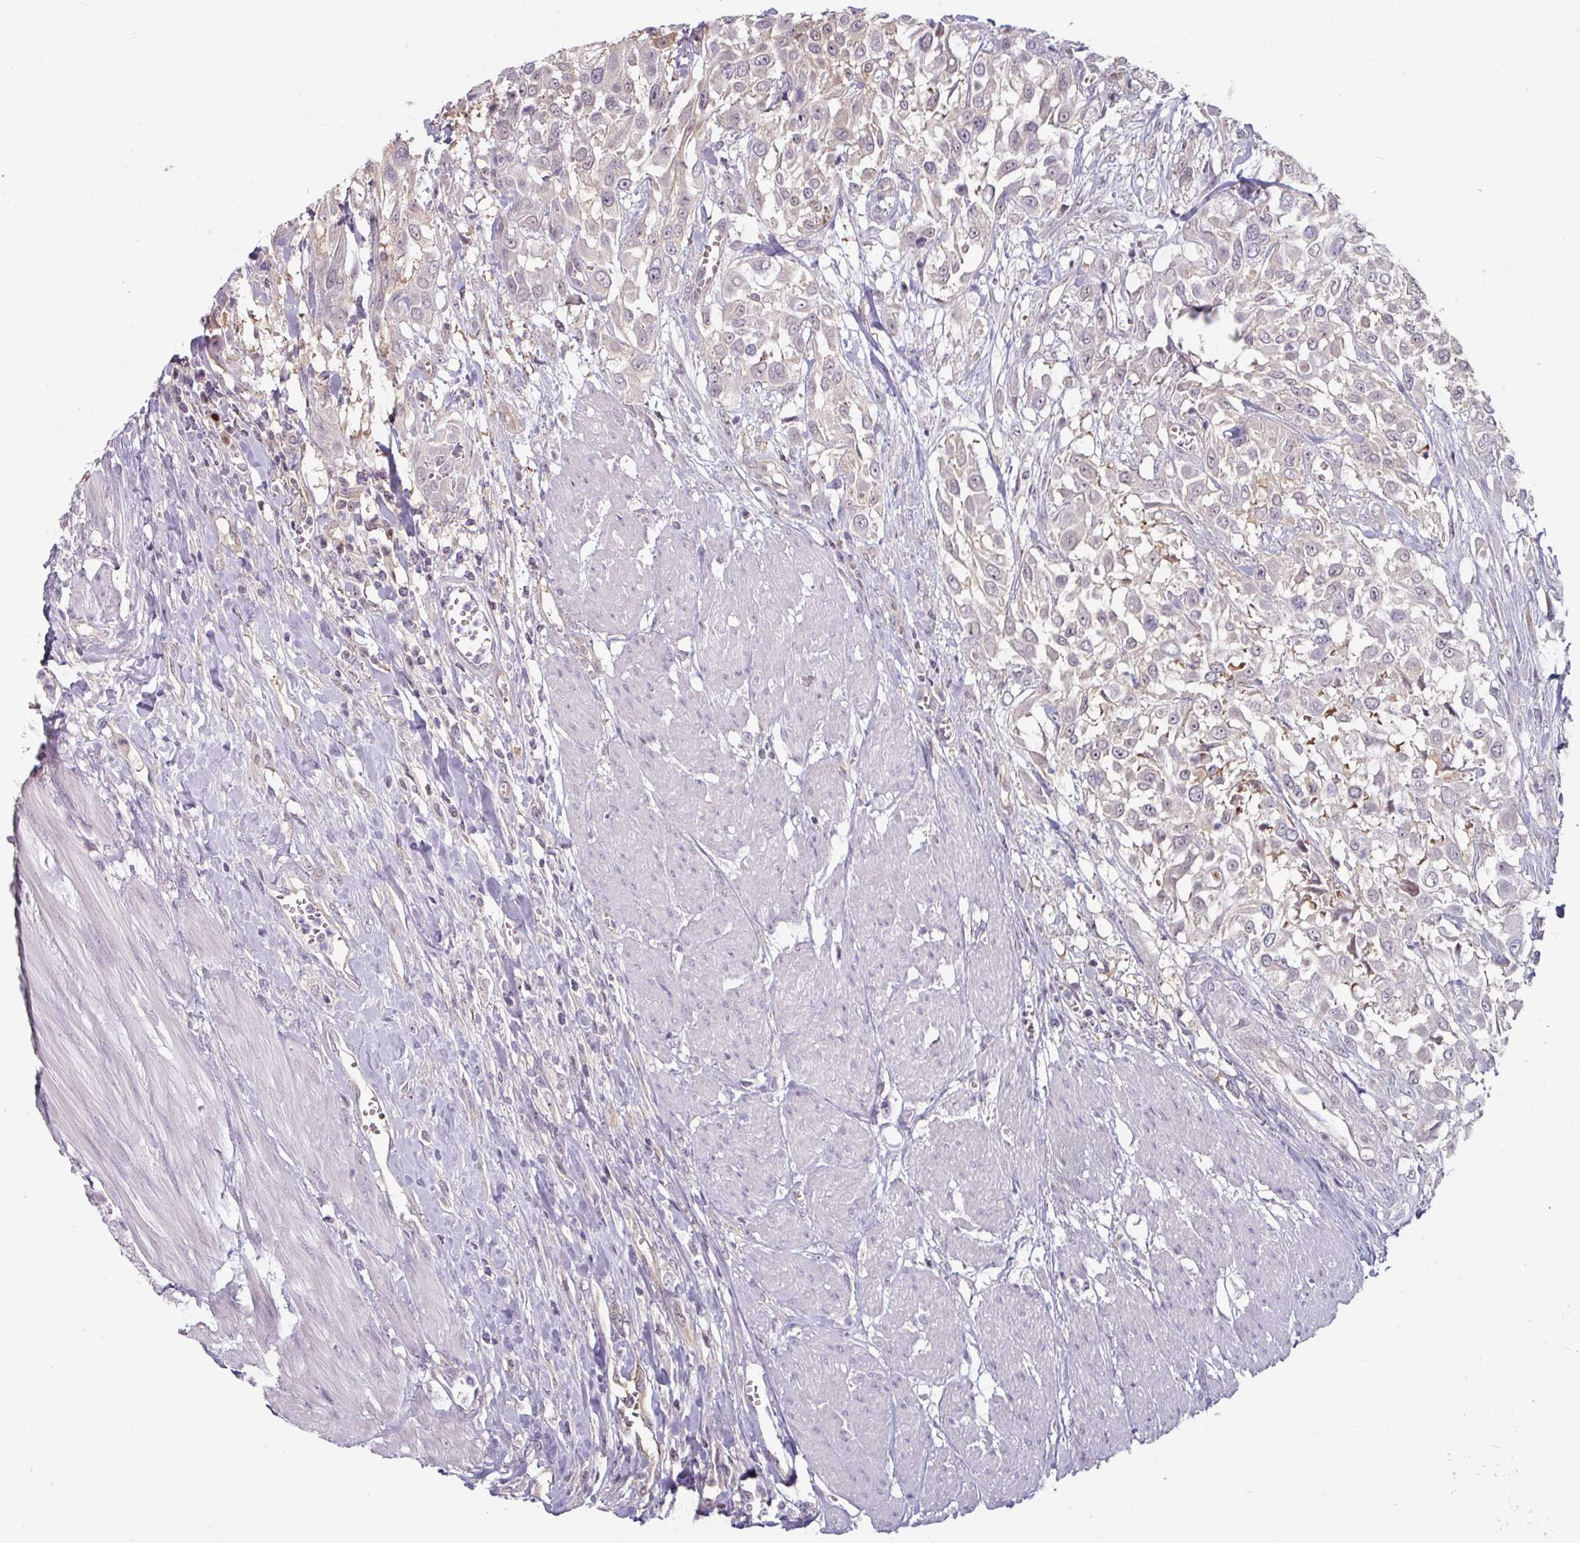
{"staining": {"intensity": "negative", "quantity": "none", "location": "none"}, "tissue": "urothelial cancer", "cell_type": "Tumor cells", "image_type": "cancer", "snomed": [{"axis": "morphology", "description": "Urothelial carcinoma, High grade"}, {"axis": "topography", "description": "Urinary bladder"}], "caption": "Immunohistochemistry photomicrograph of urothelial carcinoma (high-grade) stained for a protein (brown), which exhibits no positivity in tumor cells. (DAB IHC with hematoxylin counter stain).", "gene": "ZBTB6", "patient": {"sex": "male", "age": 57}}